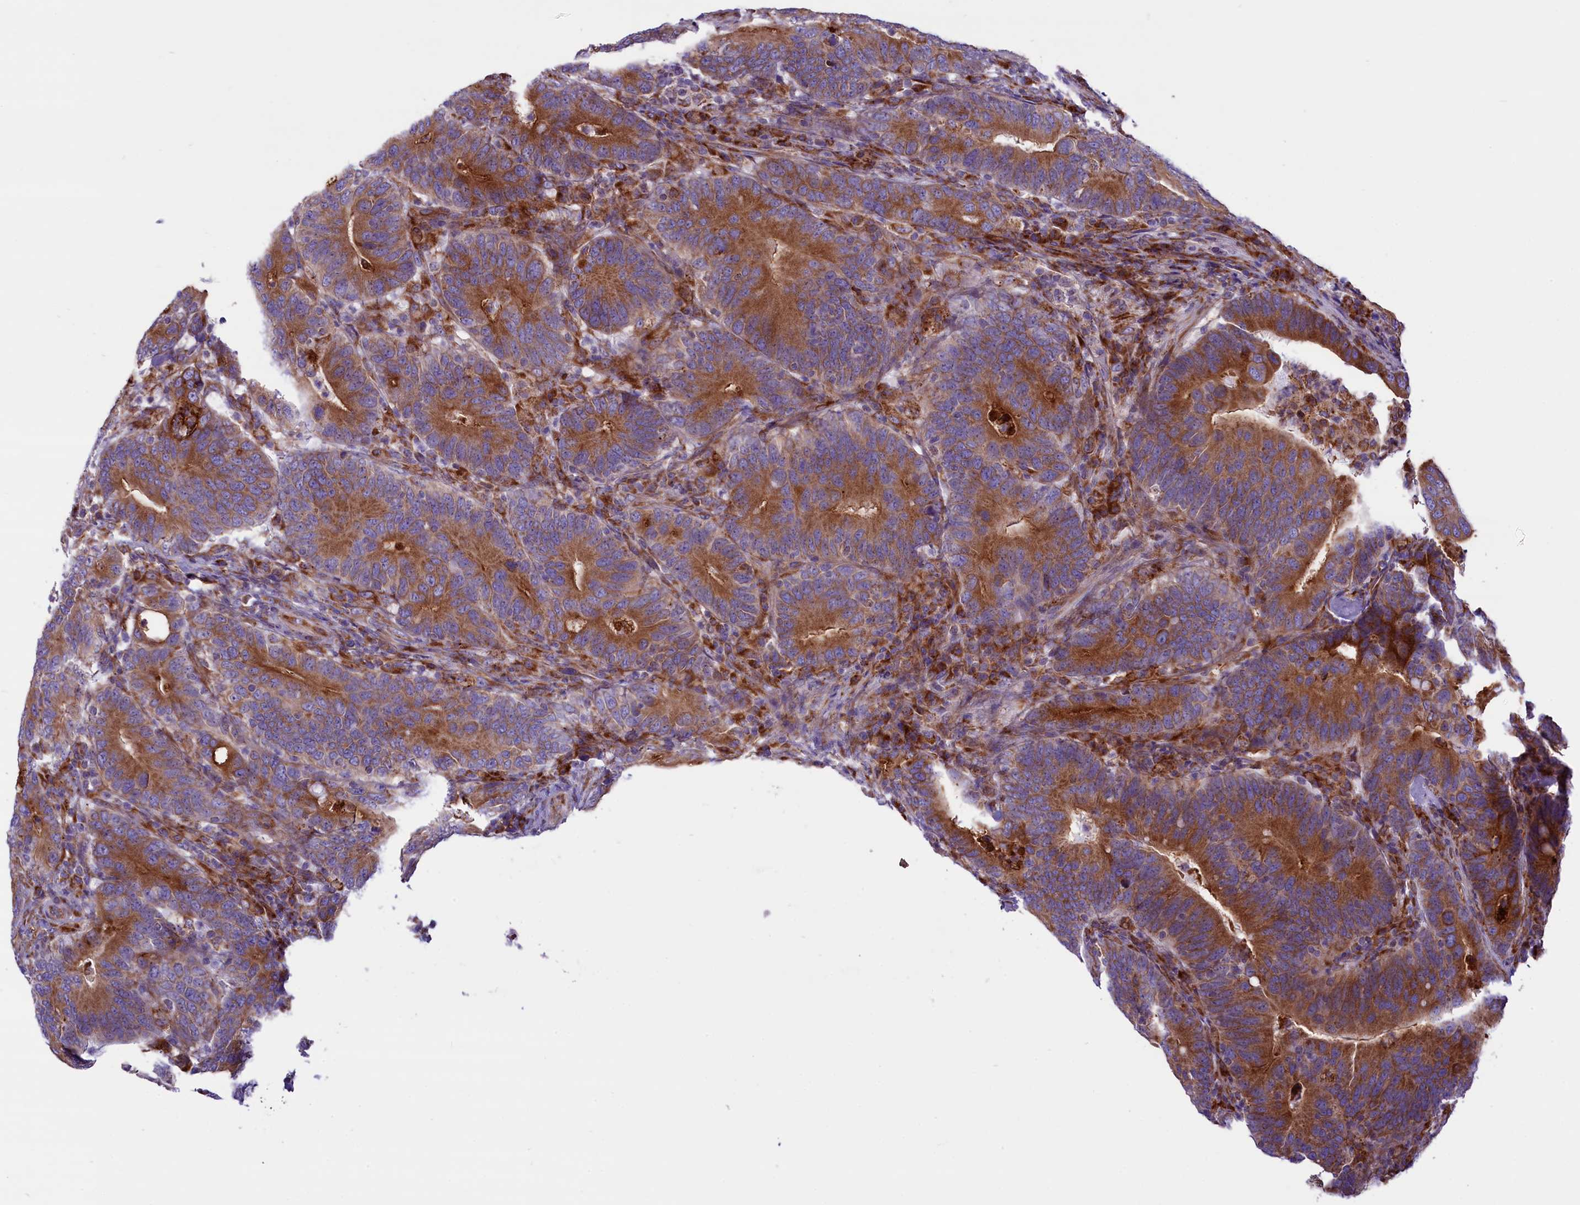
{"staining": {"intensity": "strong", "quantity": ">75%", "location": "cytoplasmic/membranous"}, "tissue": "colorectal cancer", "cell_type": "Tumor cells", "image_type": "cancer", "snomed": [{"axis": "morphology", "description": "Adenocarcinoma, NOS"}, {"axis": "topography", "description": "Colon"}], "caption": "This histopathology image displays immunohistochemistry staining of colorectal cancer (adenocarcinoma), with high strong cytoplasmic/membranous positivity in about >75% of tumor cells.", "gene": "PTPRU", "patient": {"sex": "female", "age": 66}}